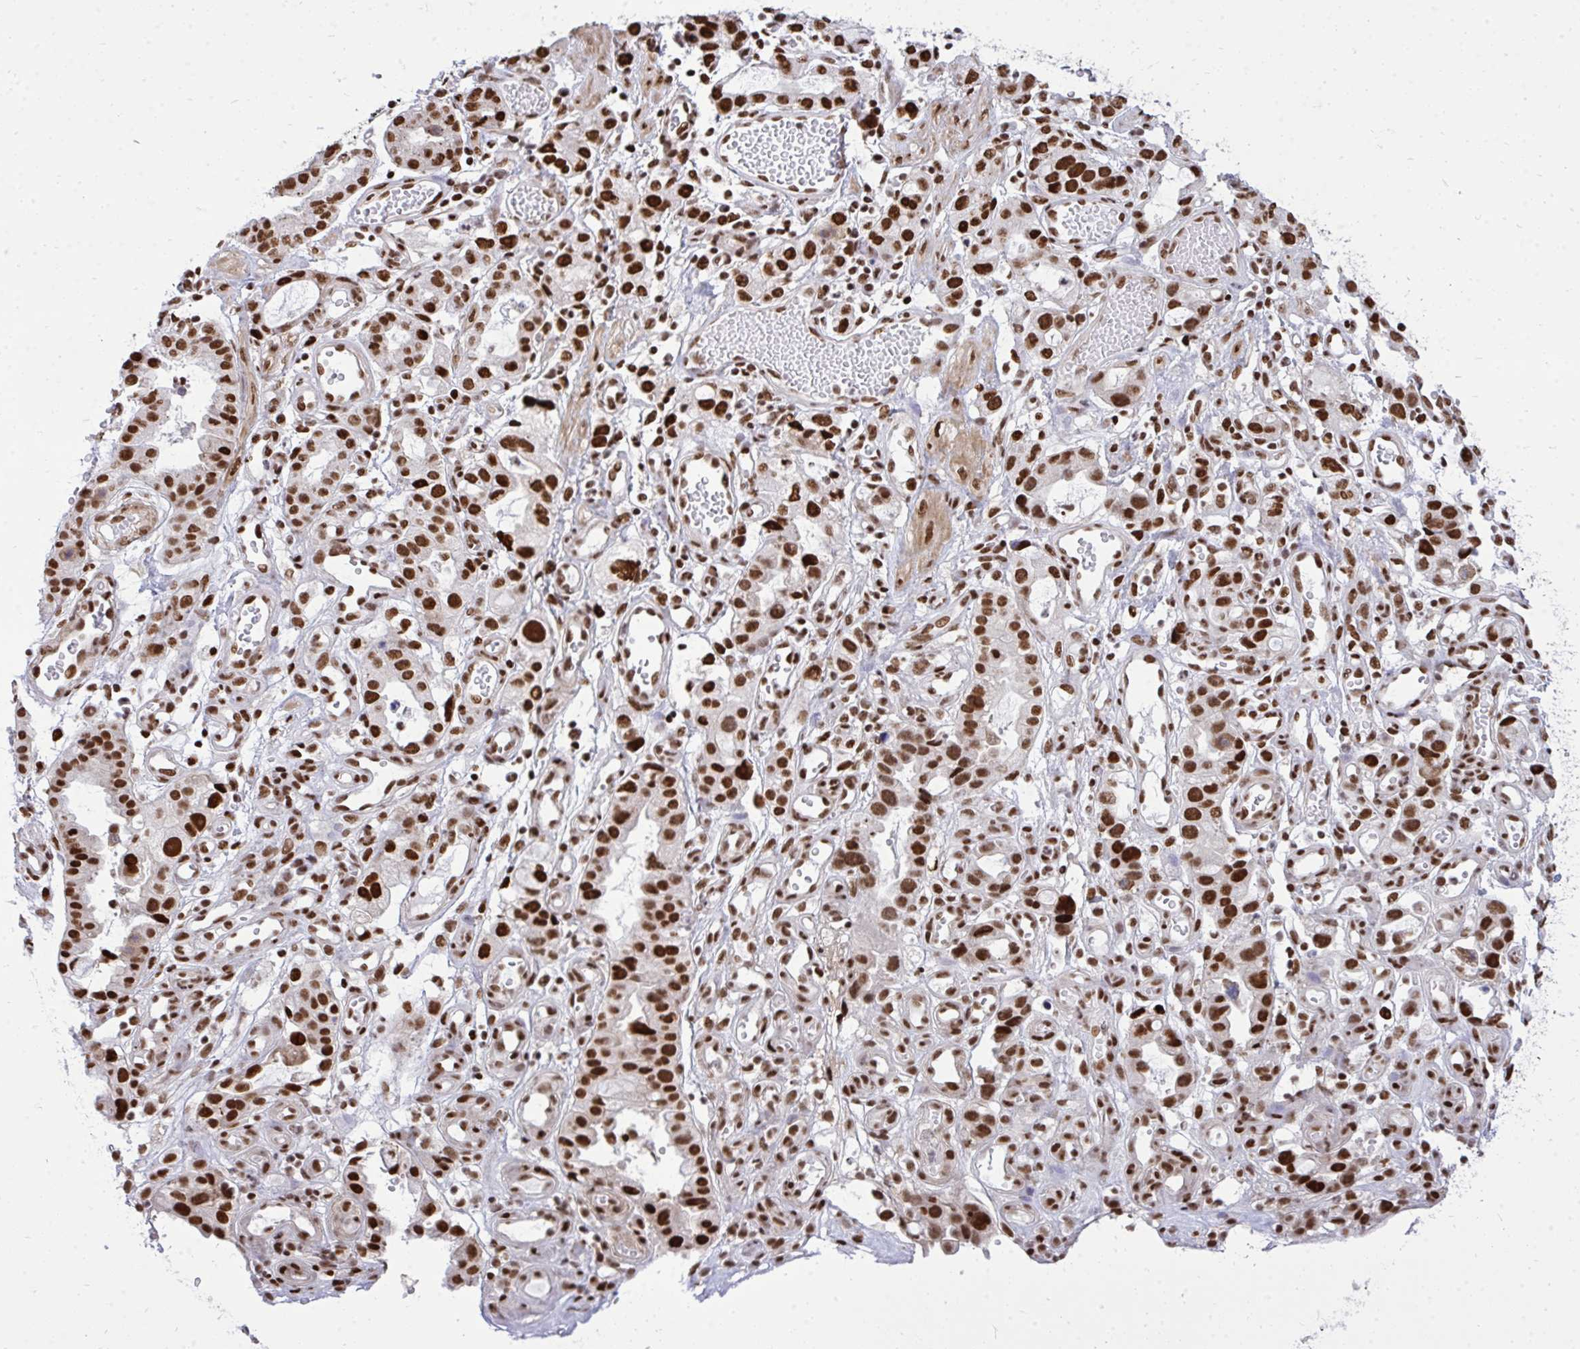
{"staining": {"intensity": "strong", "quantity": ">75%", "location": "nuclear"}, "tissue": "stomach cancer", "cell_type": "Tumor cells", "image_type": "cancer", "snomed": [{"axis": "morphology", "description": "Adenocarcinoma, NOS"}, {"axis": "topography", "description": "Stomach"}], "caption": "Strong nuclear protein positivity is present in about >75% of tumor cells in stomach adenocarcinoma.", "gene": "TBL1Y", "patient": {"sex": "male", "age": 55}}